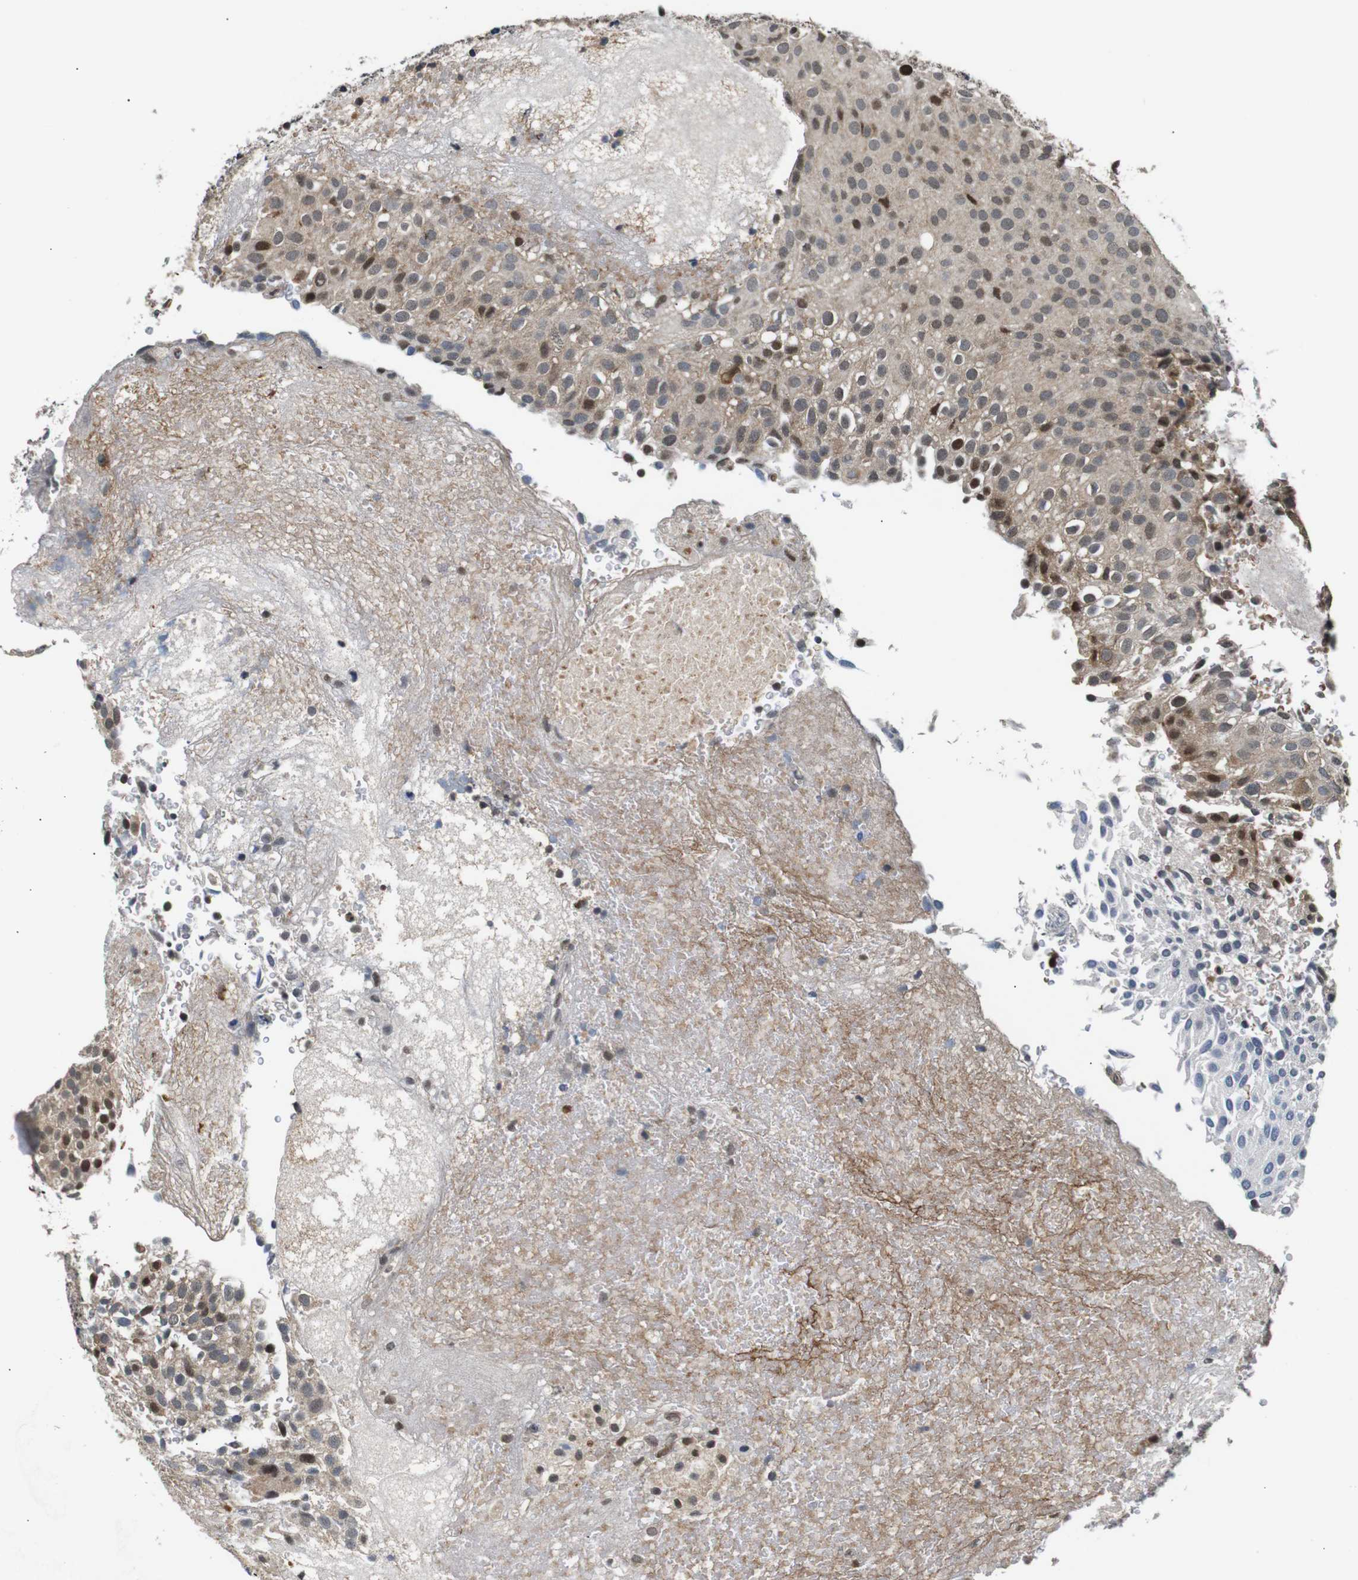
{"staining": {"intensity": "moderate", "quantity": ">75%", "location": "cytoplasmic/membranous,nuclear"}, "tissue": "urothelial cancer", "cell_type": "Tumor cells", "image_type": "cancer", "snomed": [{"axis": "morphology", "description": "Urothelial carcinoma, Low grade"}, {"axis": "topography", "description": "Urinary bladder"}], "caption": "Urothelial cancer stained with a brown dye displays moderate cytoplasmic/membranous and nuclear positive positivity in about >75% of tumor cells.", "gene": "SKP1", "patient": {"sex": "male", "age": 78}}